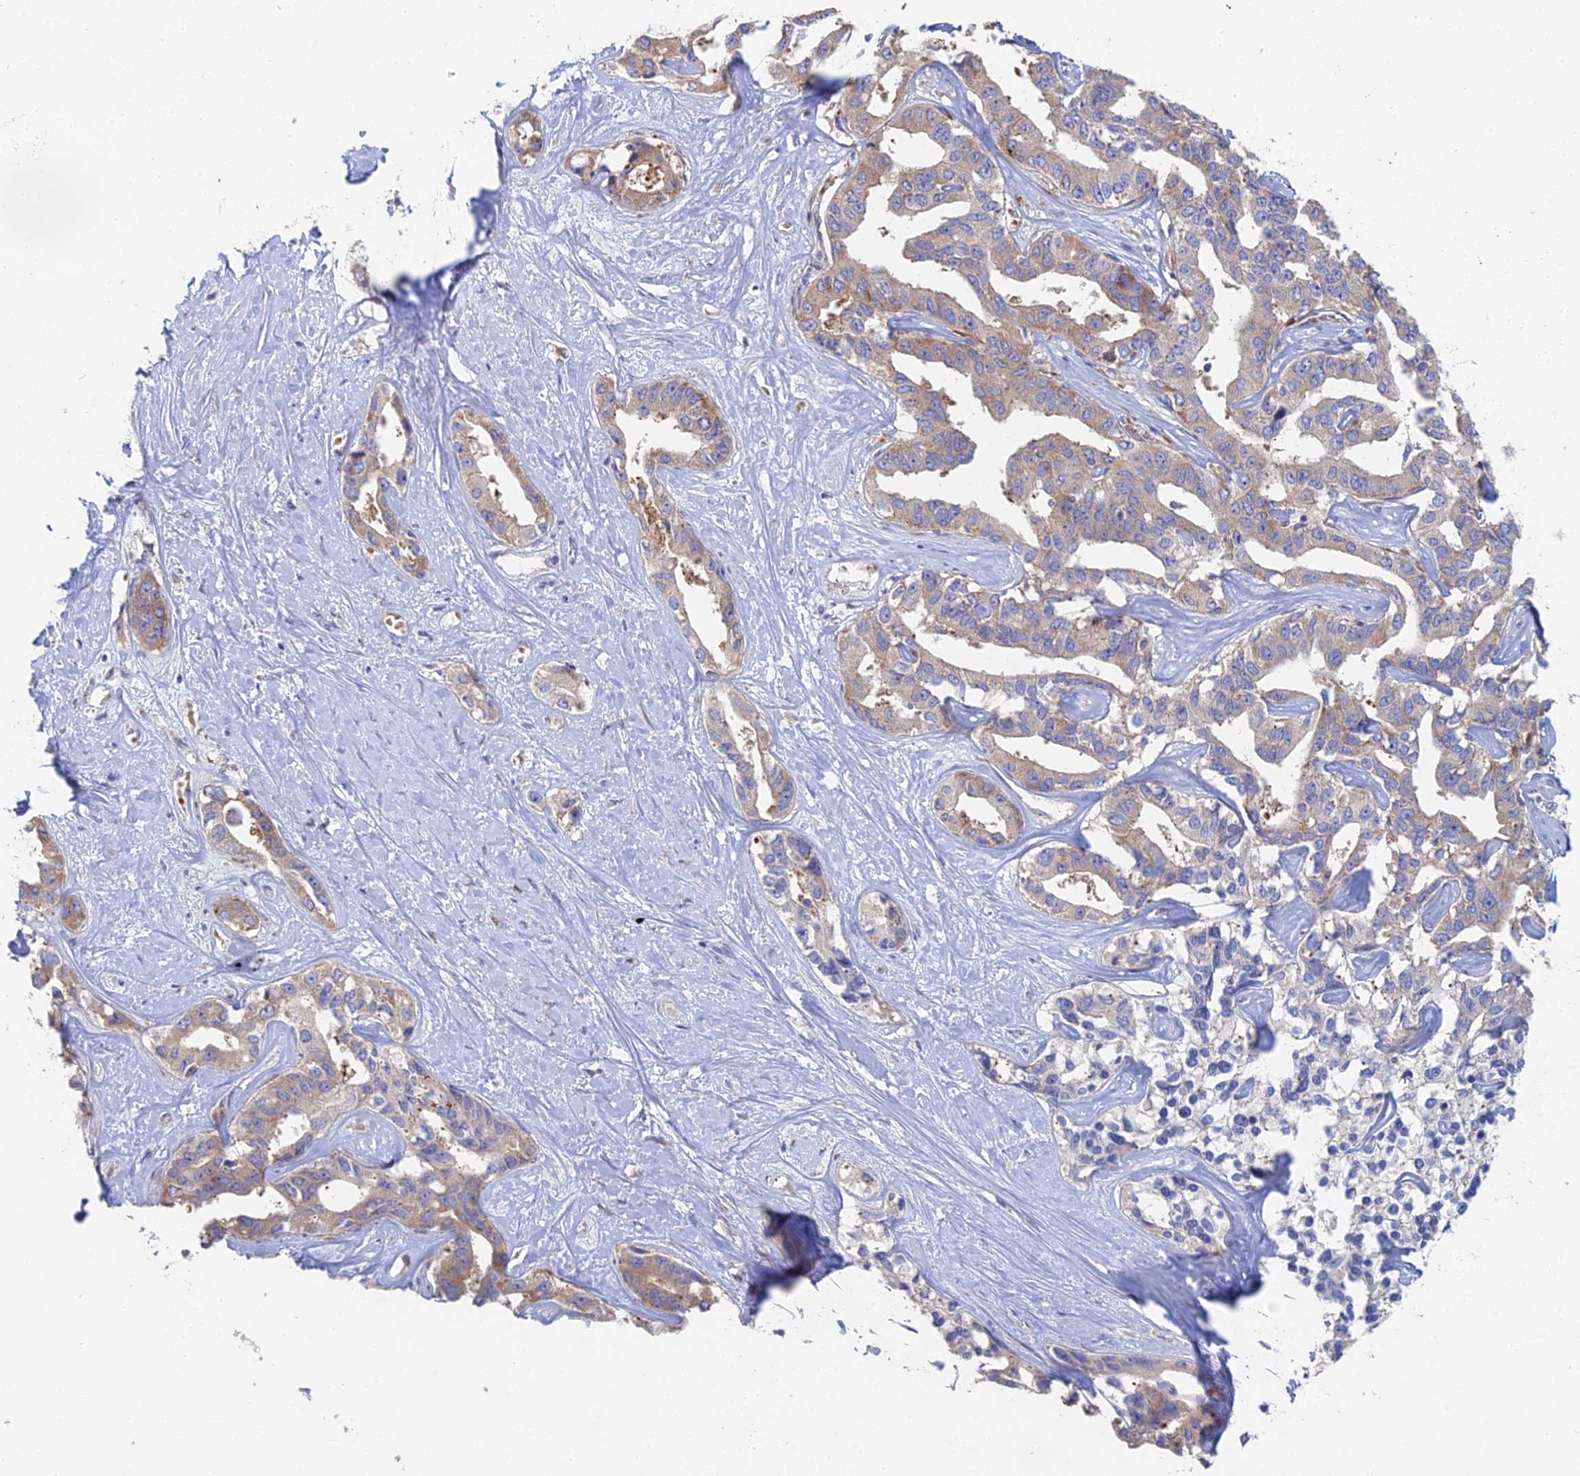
{"staining": {"intensity": "weak", "quantity": ">75%", "location": "cytoplasmic/membranous"}, "tissue": "liver cancer", "cell_type": "Tumor cells", "image_type": "cancer", "snomed": [{"axis": "morphology", "description": "Cholangiocarcinoma"}, {"axis": "topography", "description": "Liver"}], "caption": "A photomicrograph of liver cancer stained for a protein demonstrates weak cytoplasmic/membranous brown staining in tumor cells.", "gene": "ELOF1", "patient": {"sex": "male", "age": 59}}